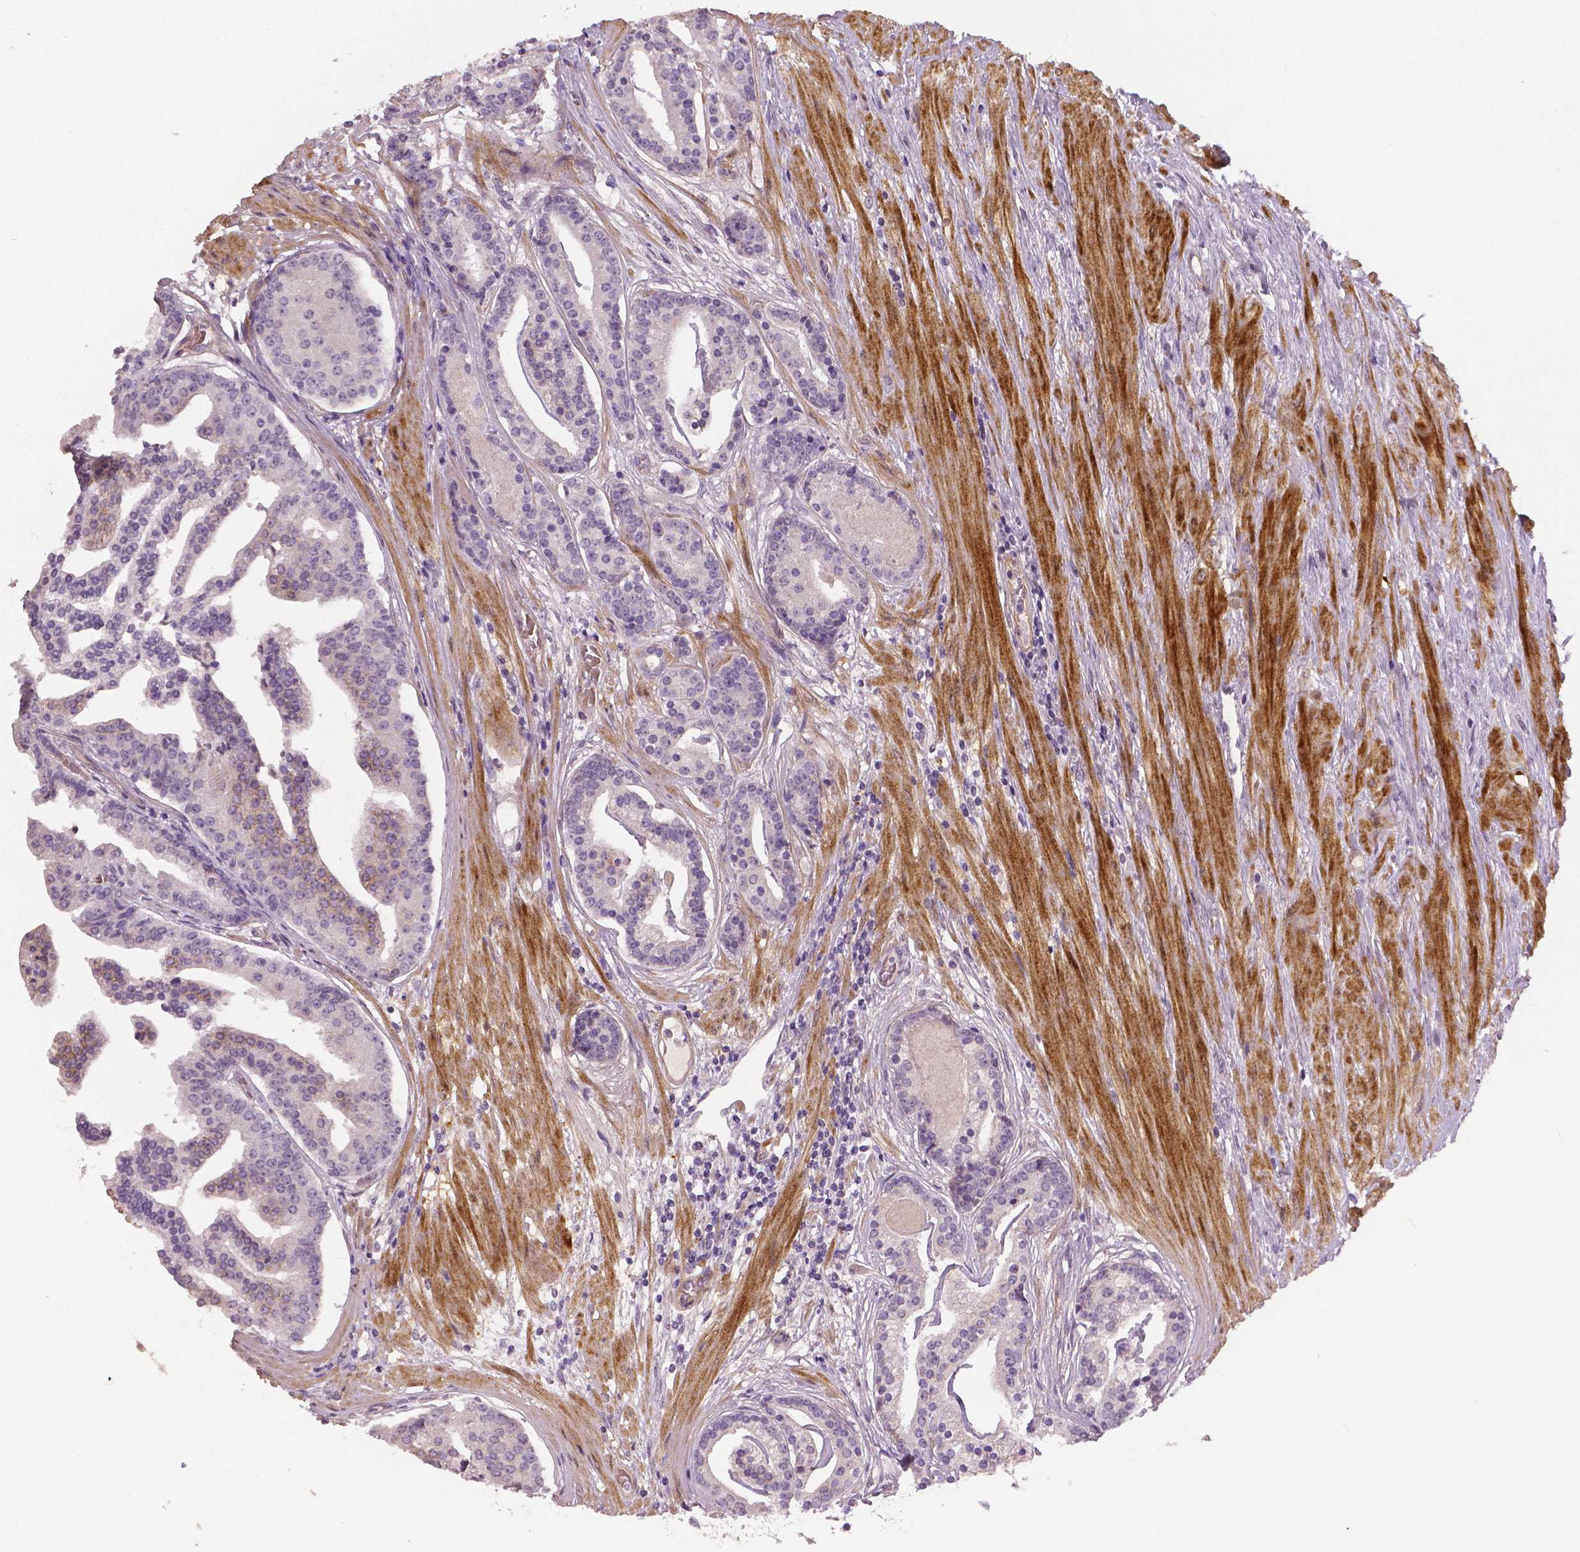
{"staining": {"intensity": "negative", "quantity": "none", "location": "none"}, "tissue": "prostate cancer", "cell_type": "Tumor cells", "image_type": "cancer", "snomed": [{"axis": "morphology", "description": "Adenocarcinoma, NOS"}, {"axis": "topography", "description": "Prostate and seminal vesicle, NOS"}, {"axis": "topography", "description": "Prostate"}], "caption": "The histopathology image displays no significant expression in tumor cells of prostate cancer (adenocarcinoma).", "gene": "FLT1", "patient": {"sex": "male", "age": 44}}